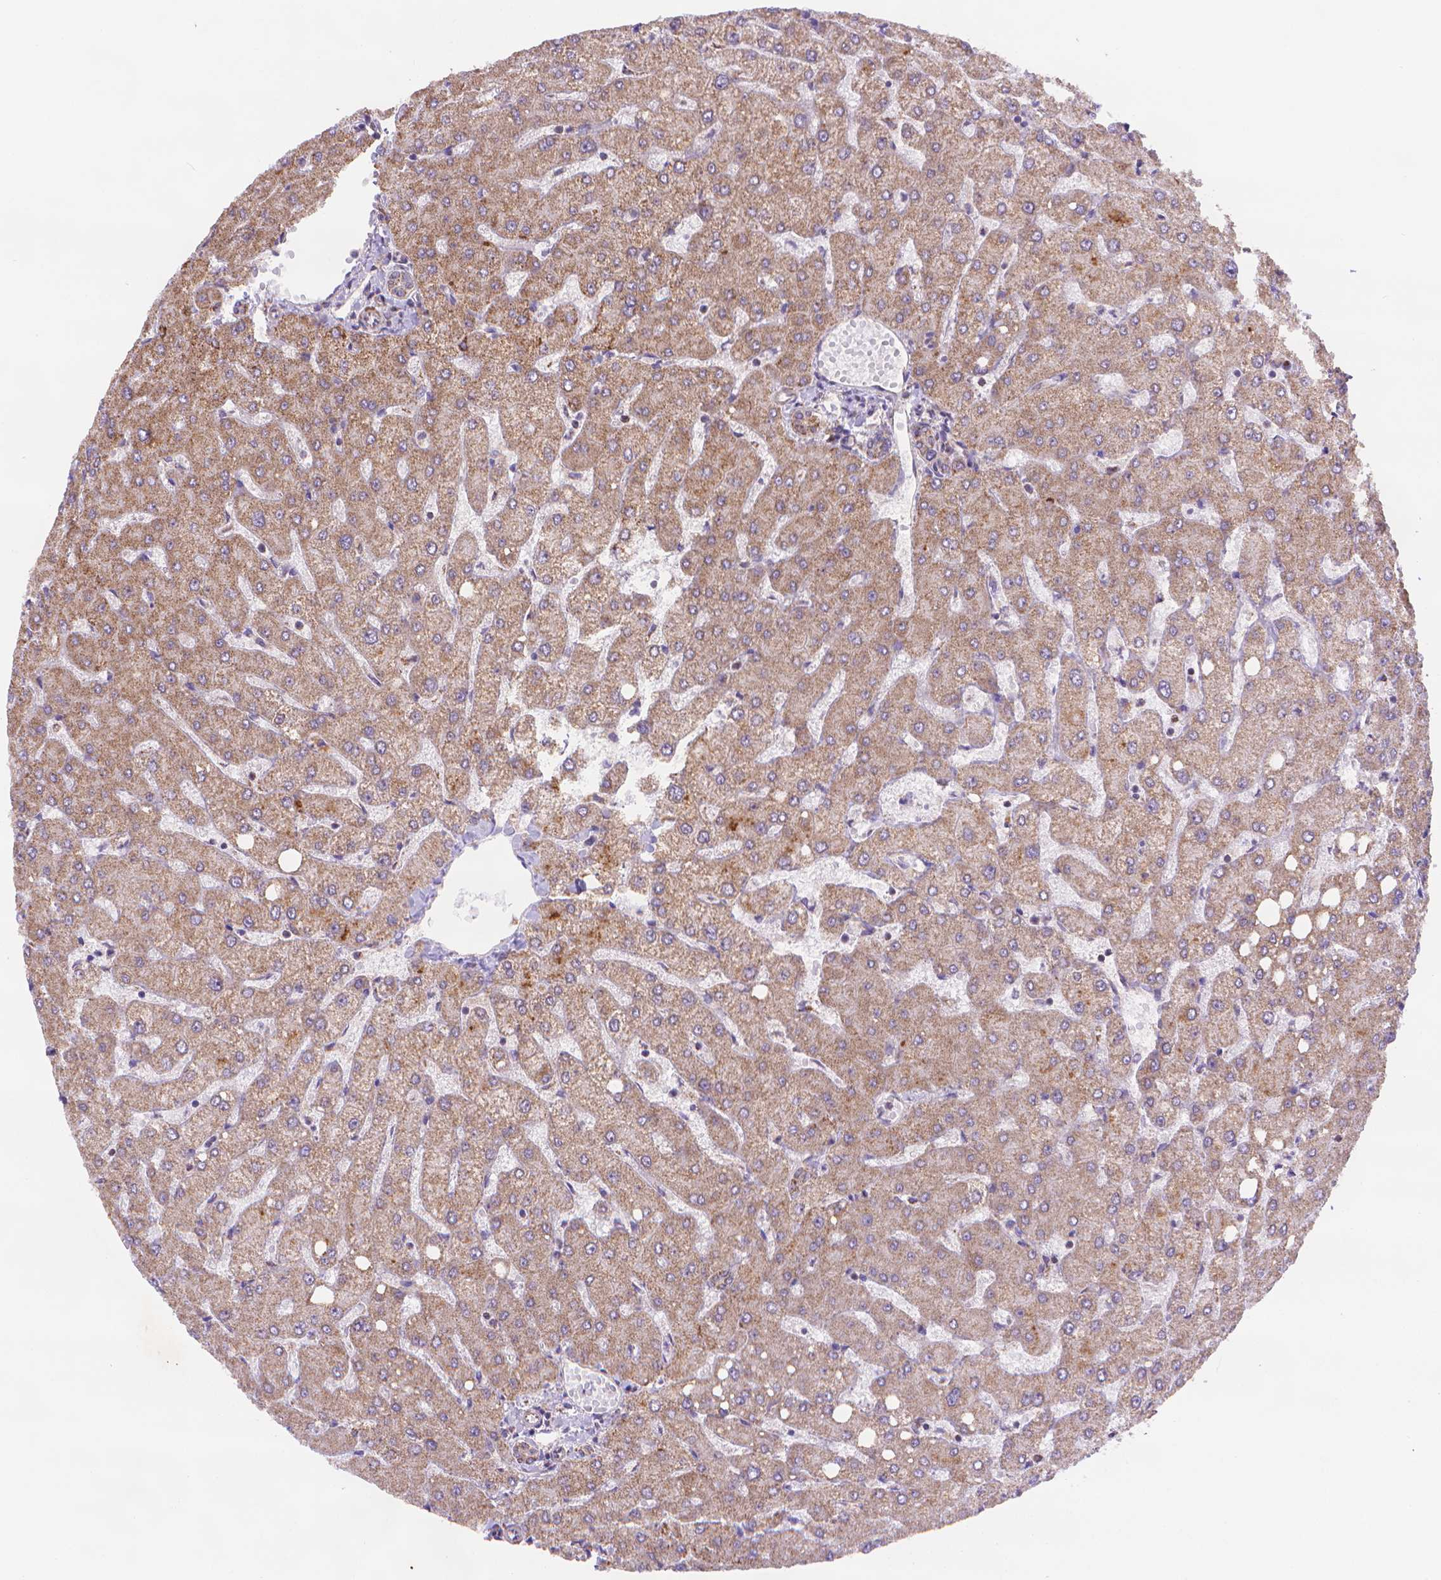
{"staining": {"intensity": "weak", "quantity": ">75%", "location": "cytoplasmic/membranous"}, "tissue": "liver", "cell_type": "Cholangiocytes", "image_type": "normal", "snomed": [{"axis": "morphology", "description": "Normal tissue, NOS"}, {"axis": "topography", "description": "Liver"}], "caption": "DAB immunohistochemical staining of unremarkable liver shows weak cytoplasmic/membranous protein positivity in about >75% of cholangiocytes. The staining was performed using DAB (3,3'-diaminobenzidine) to visualize the protein expression in brown, while the nuclei were stained in blue with hematoxylin (Magnification: 20x).", "gene": "CYYR1", "patient": {"sex": "female", "age": 54}}